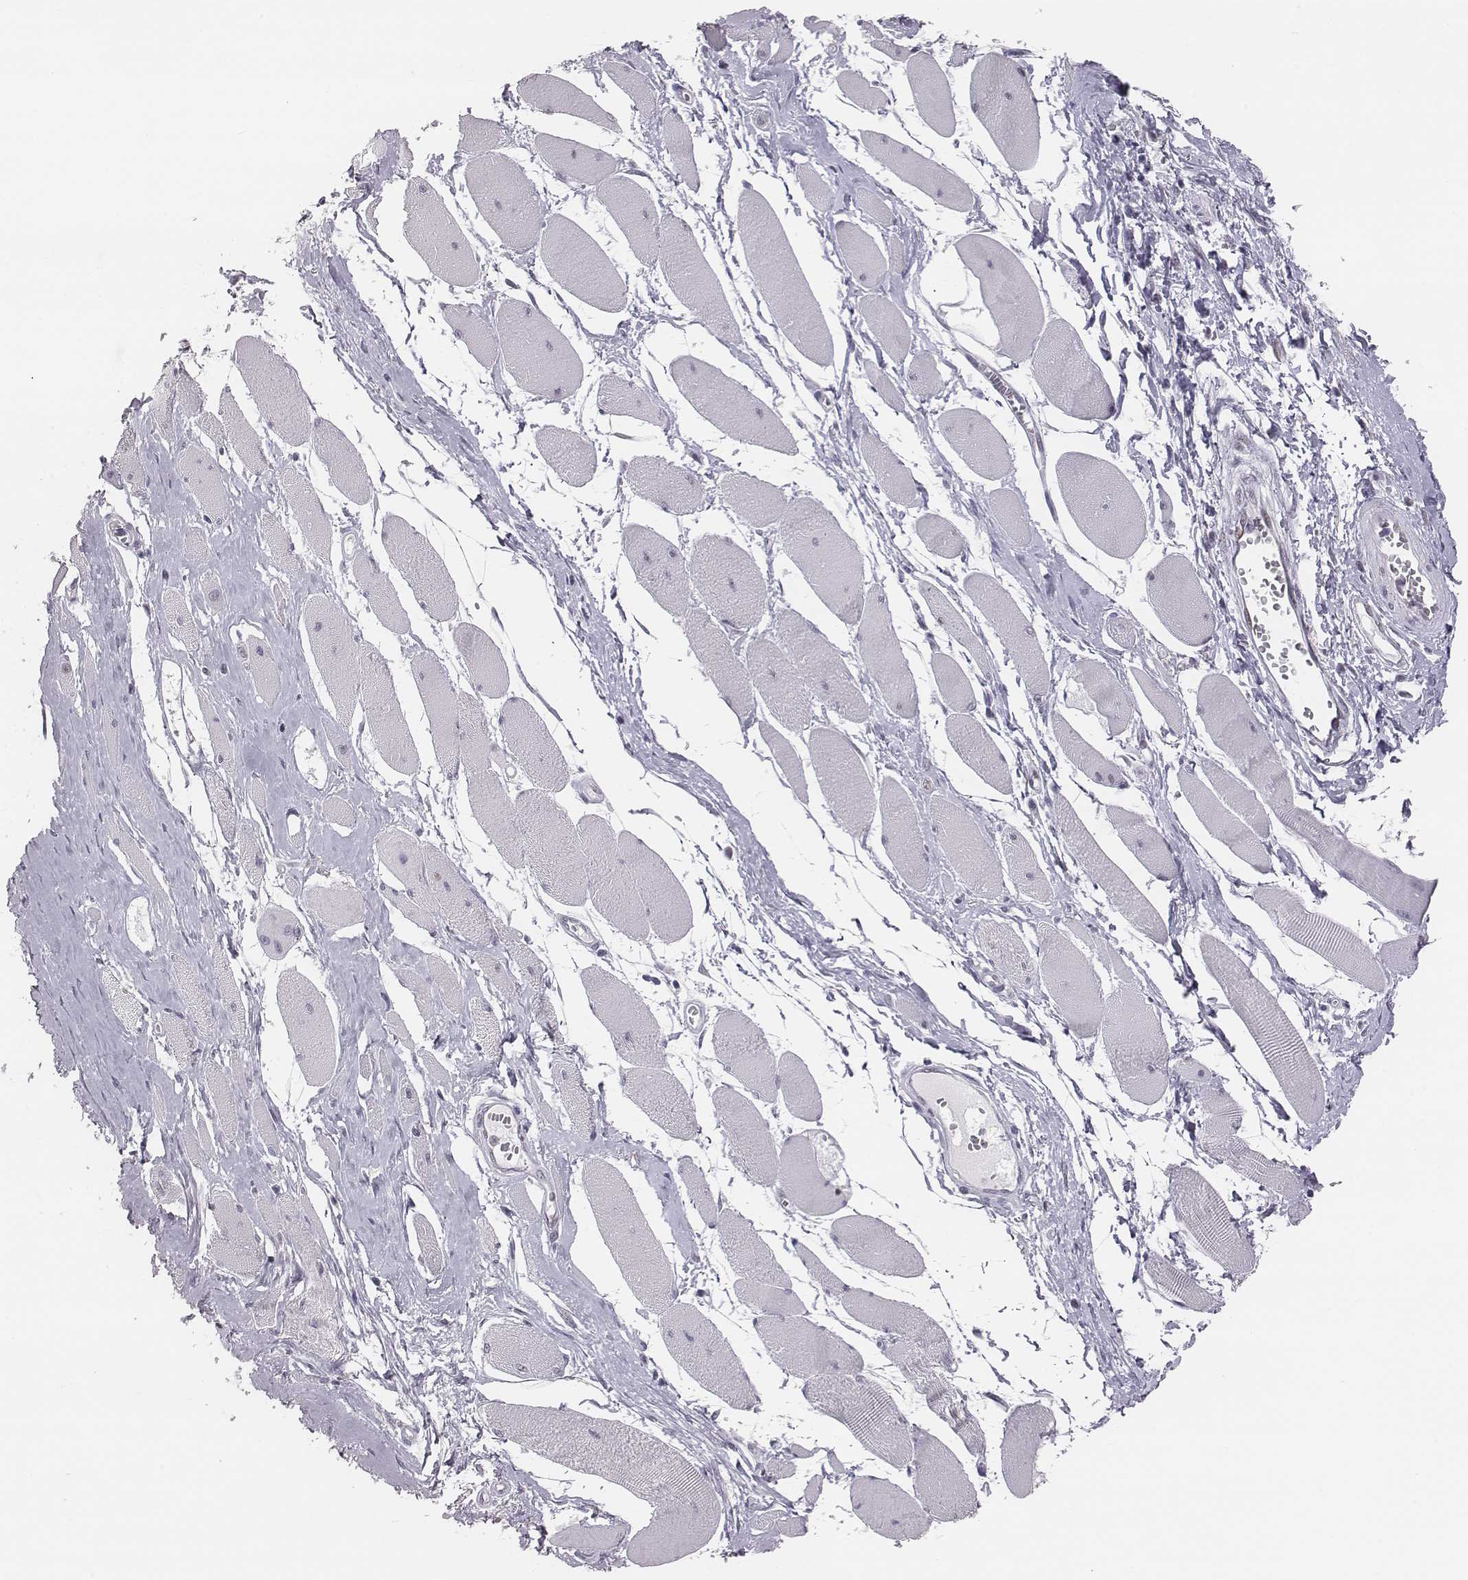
{"staining": {"intensity": "negative", "quantity": "none", "location": "none"}, "tissue": "skeletal muscle", "cell_type": "Myocytes", "image_type": "normal", "snomed": [{"axis": "morphology", "description": "Normal tissue, NOS"}, {"axis": "topography", "description": "Skeletal muscle"}], "caption": "This is an immunohistochemistry (IHC) histopathology image of normal skeletal muscle. There is no positivity in myocytes.", "gene": "ACOD1", "patient": {"sex": "female", "age": 75}}